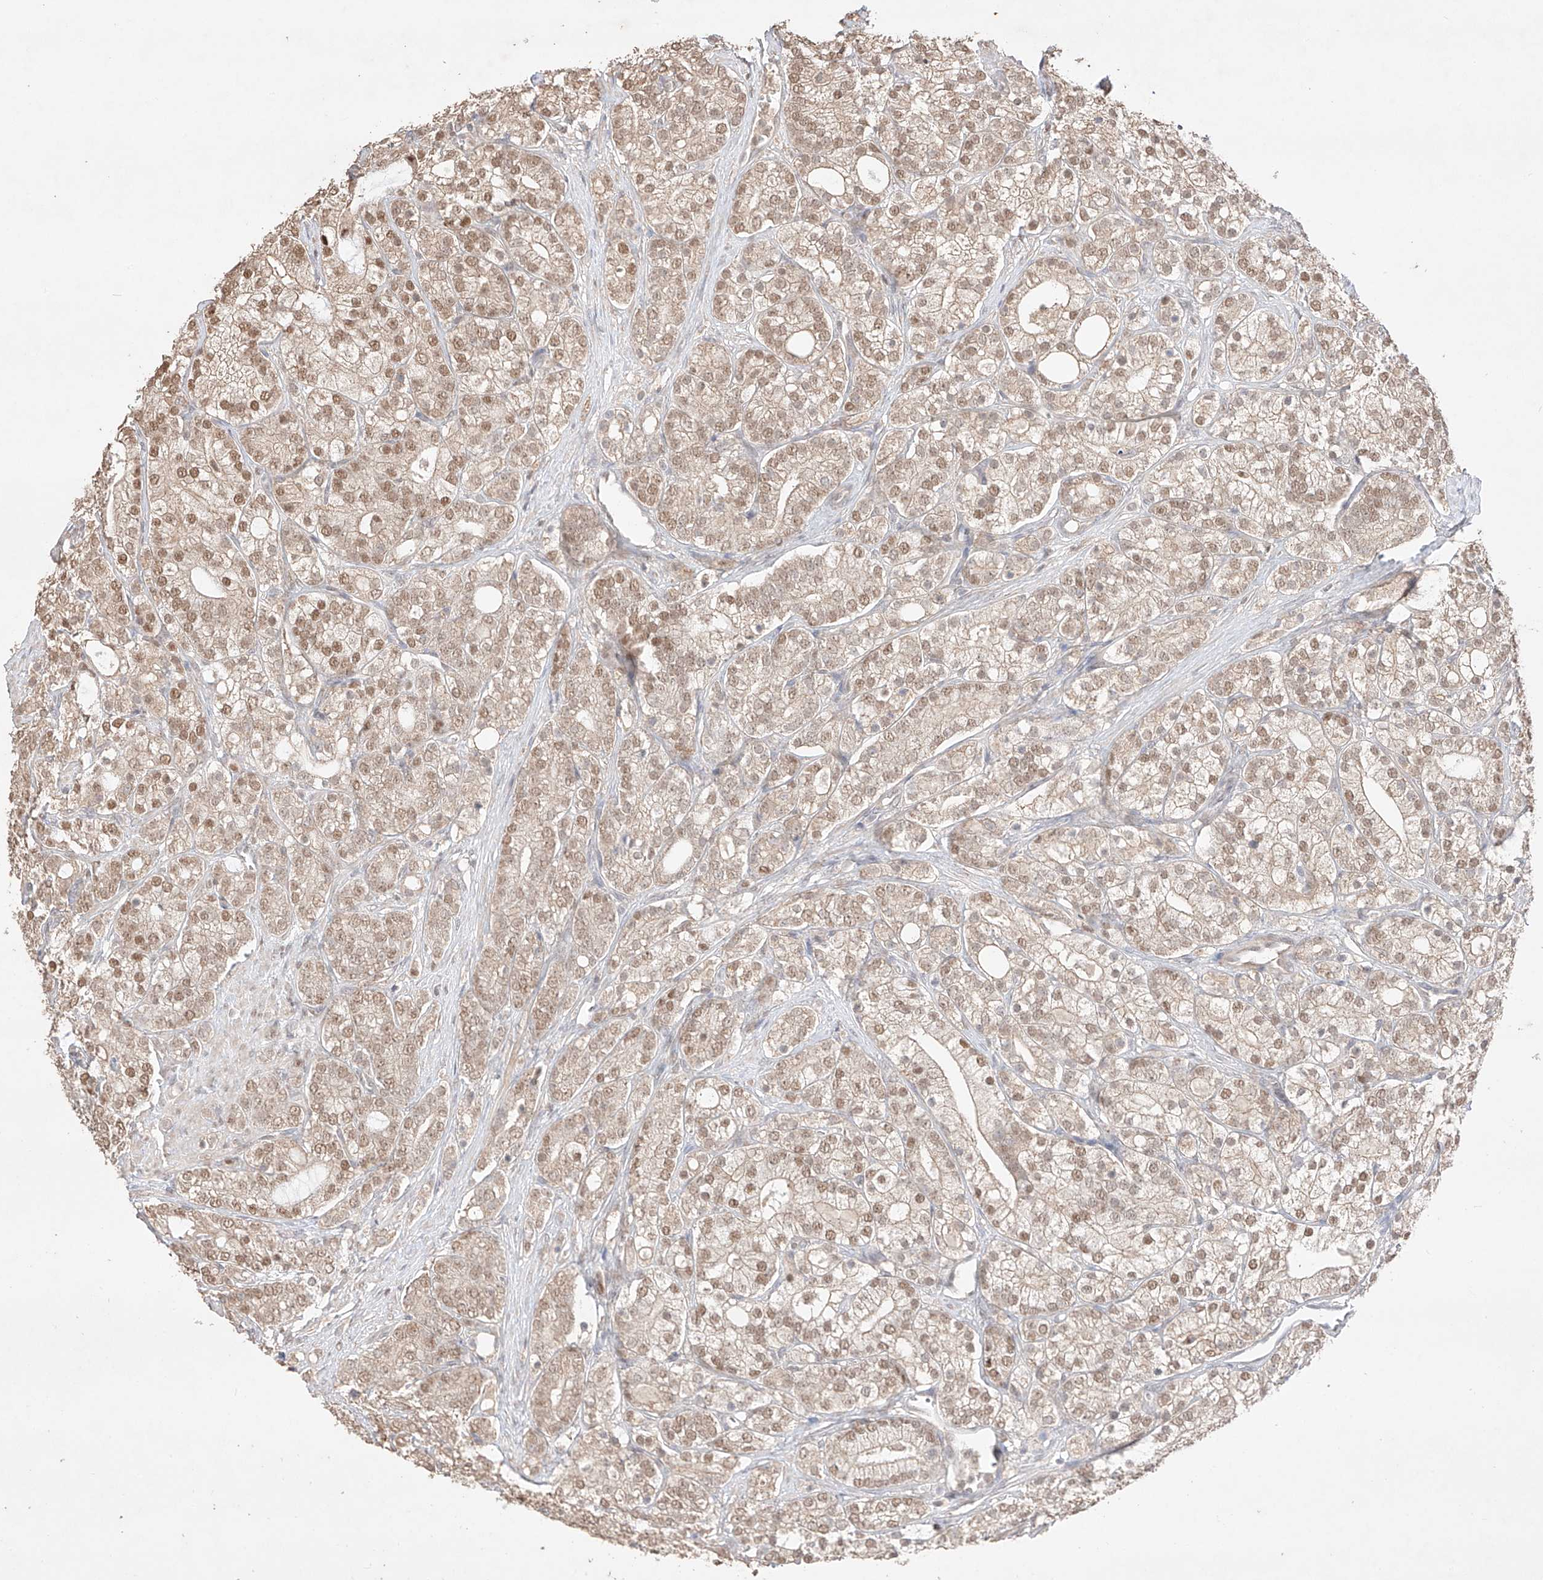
{"staining": {"intensity": "moderate", "quantity": ">75%", "location": "cytoplasmic/membranous,nuclear"}, "tissue": "prostate cancer", "cell_type": "Tumor cells", "image_type": "cancer", "snomed": [{"axis": "morphology", "description": "Adenocarcinoma, High grade"}, {"axis": "topography", "description": "Prostate"}], "caption": "Protein staining exhibits moderate cytoplasmic/membranous and nuclear staining in approximately >75% of tumor cells in adenocarcinoma (high-grade) (prostate).", "gene": "APIP", "patient": {"sex": "male", "age": 57}}